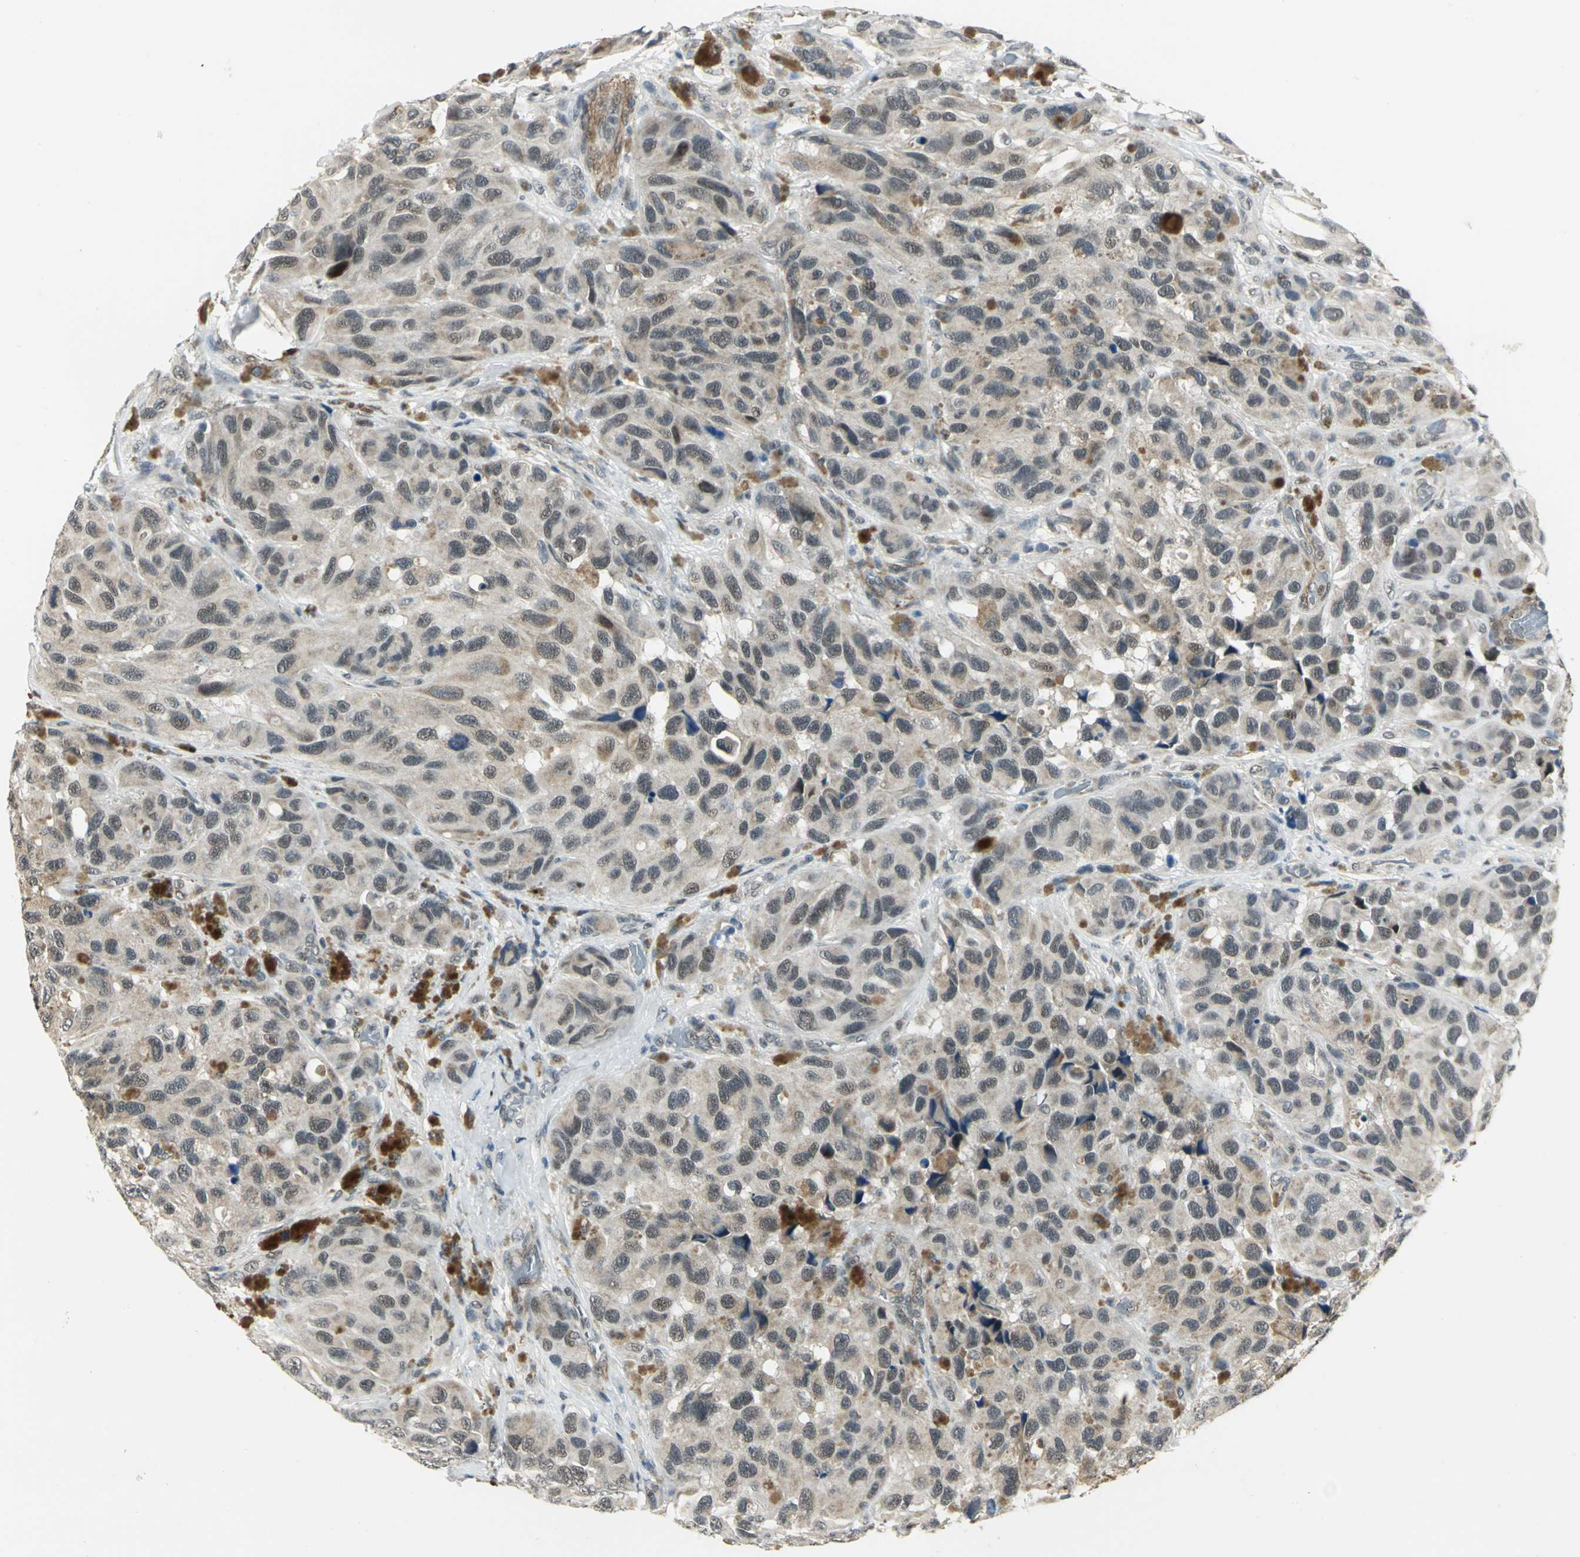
{"staining": {"intensity": "weak", "quantity": ">75%", "location": "nuclear"}, "tissue": "melanoma", "cell_type": "Tumor cells", "image_type": "cancer", "snomed": [{"axis": "morphology", "description": "Malignant melanoma, NOS"}, {"axis": "topography", "description": "Skin"}], "caption": "The immunohistochemical stain shows weak nuclear positivity in tumor cells of melanoma tissue.", "gene": "MTA1", "patient": {"sex": "female", "age": 73}}